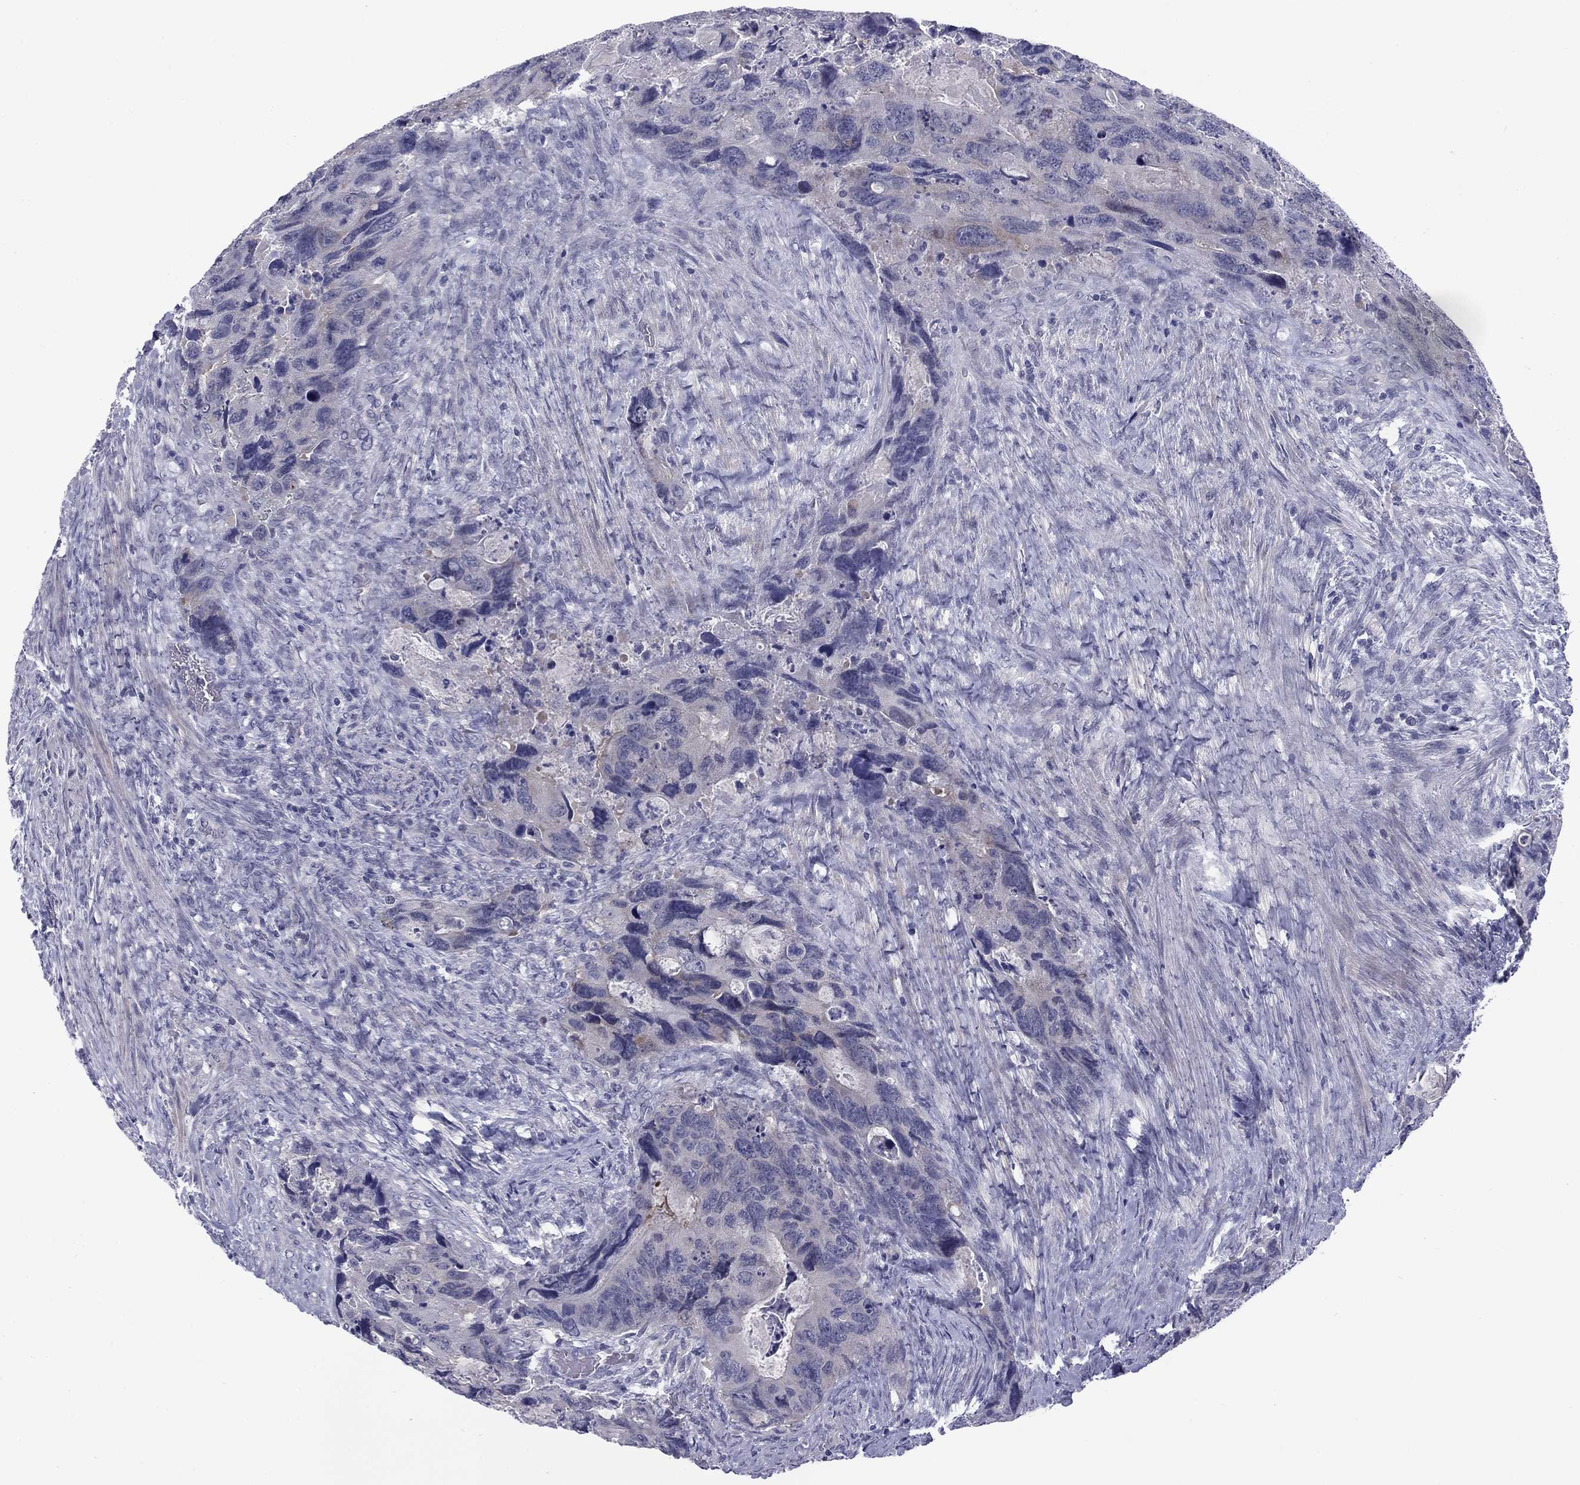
{"staining": {"intensity": "negative", "quantity": "none", "location": "none"}, "tissue": "colorectal cancer", "cell_type": "Tumor cells", "image_type": "cancer", "snomed": [{"axis": "morphology", "description": "Adenocarcinoma, NOS"}, {"axis": "topography", "description": "Rectum"}], "caption": "This is an IHC micrograph of human colorectal cancer. There is no staining in tumor cells.", "gene": "CACNA1A", "patient": {"sex": "male", "age": 62}}